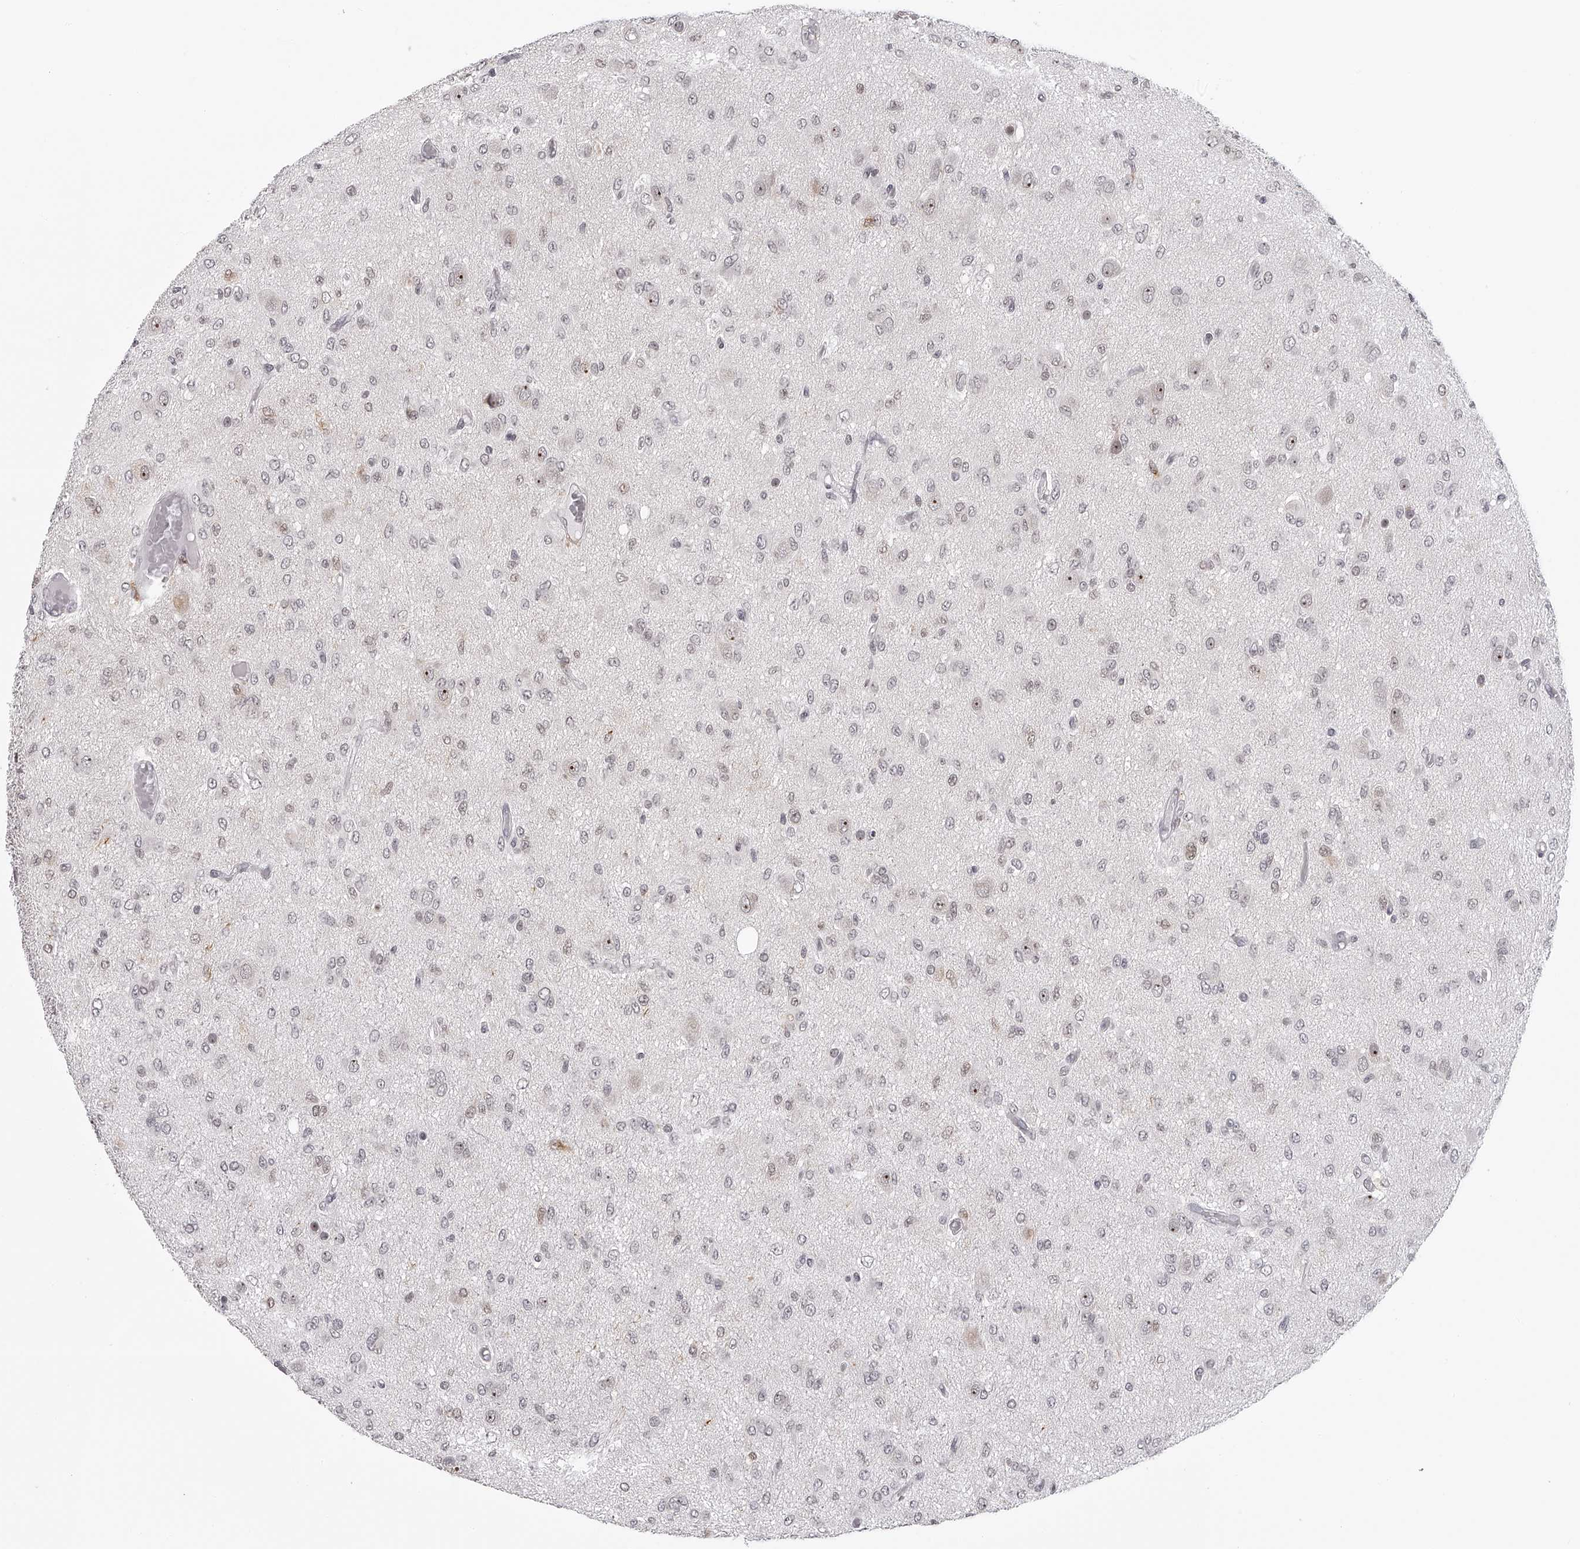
{"staining": {"intensity": "negative", "quantity": "none", "location": "none"}, "tissue": "glioma", "cell_type": "Tumor cells", "image_type": "cancer", "snomed": [{"axis": "morphology", "description": "Glioma, malignant, High grade"}, {"axis": "topography", "description": "Brain"}], "caption": "Immunohistochemistry (IHC) image of glioma stained for a protein (brown), which reveals no expression in tumor cells.", "gene": "RNF220", "patient": {"sex": "female", "age": 59}}